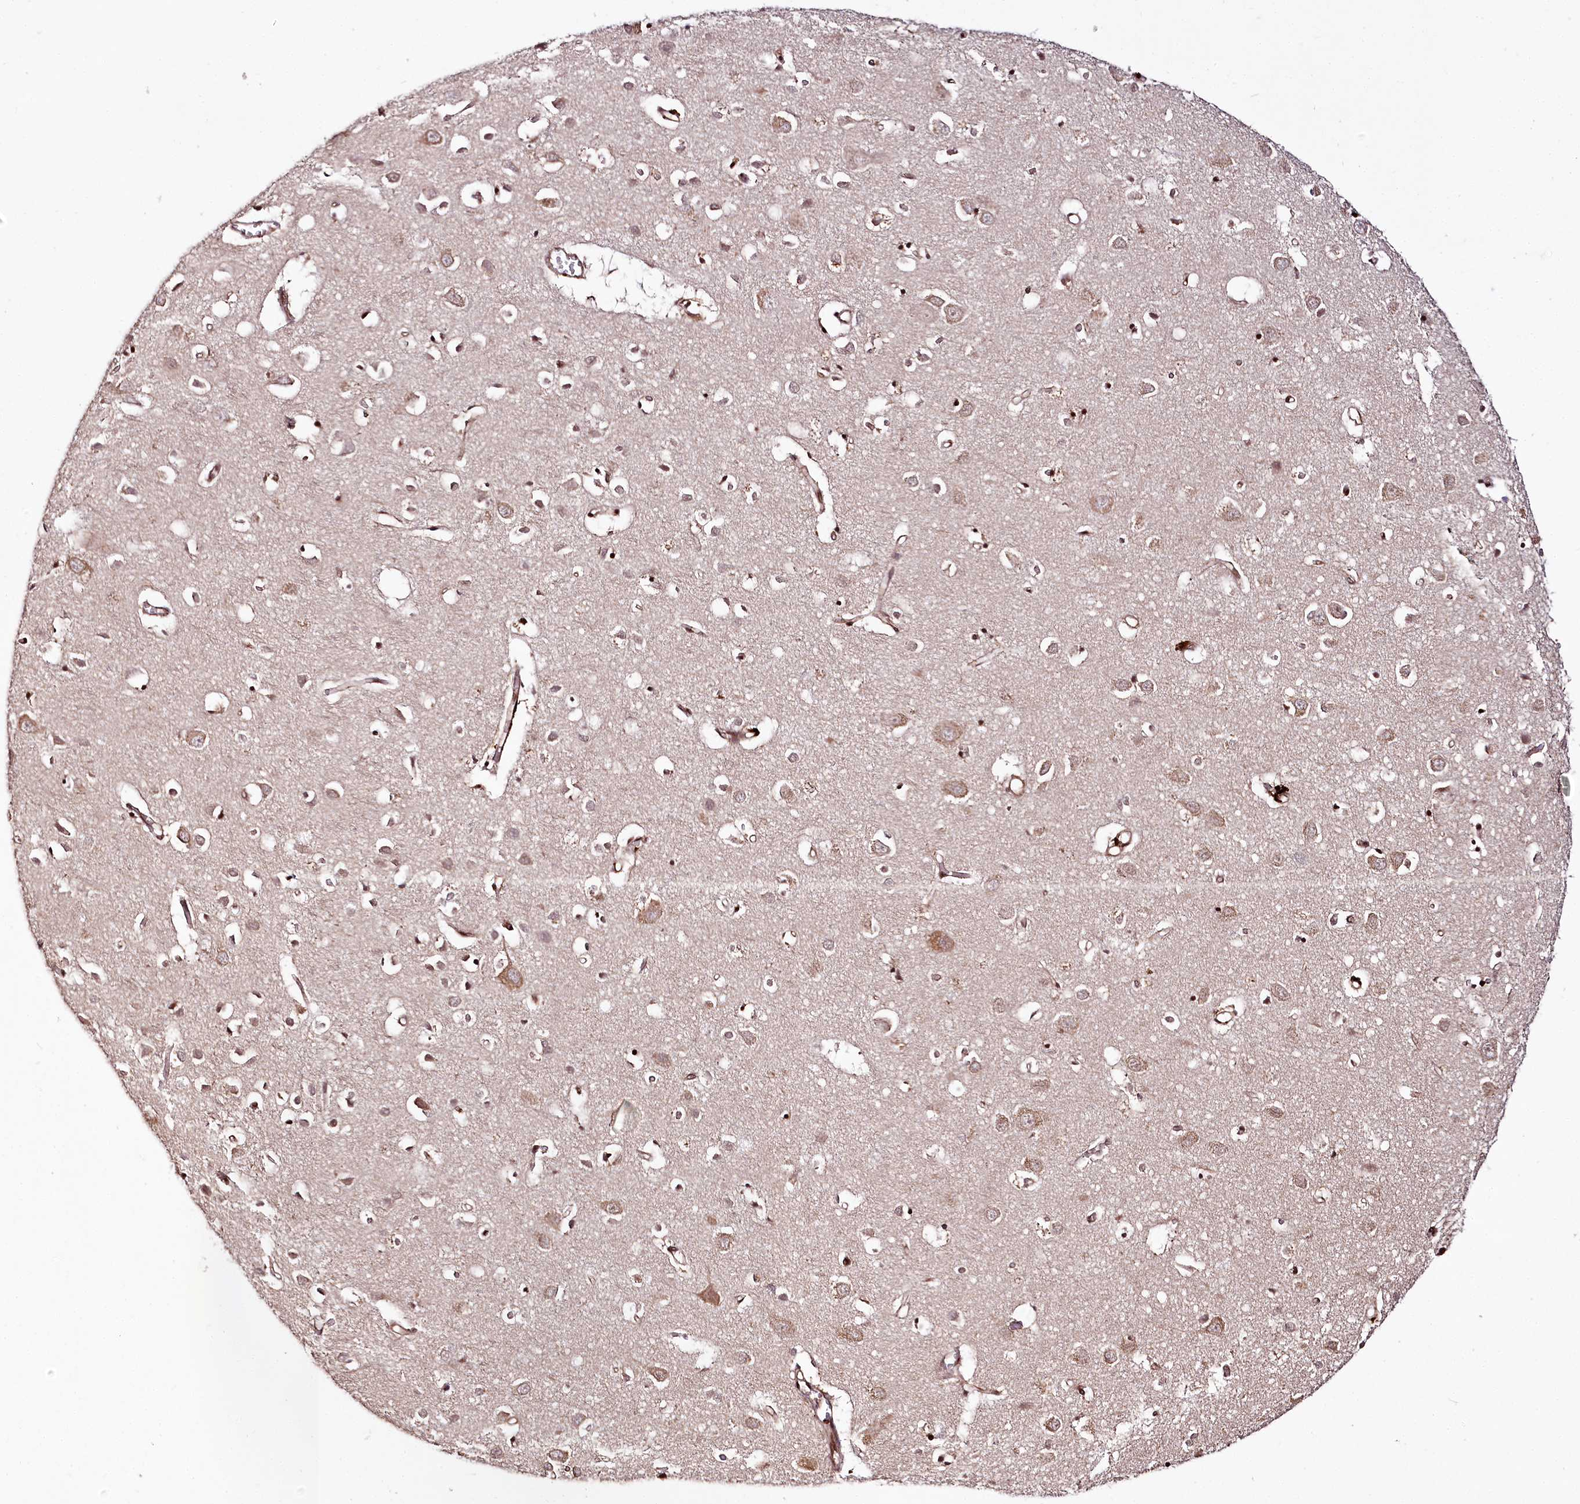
{"staining": {"intensity": "moderate", "quantity": ">75%", "location": "cytoplasmic/membranous"}, "tissue": "cerebral cortex", "cell_type": "Endothelial cells", "image_type": "normal", "snomed": [{"axis": "morphology", "description": "Normal tissue, NOS"}, {"axis": "topography", "description": "Cerebral cortex"}], "caption": "Approximately >75% of endothelial cells in unremarkable cerebral cortex show moderate cytoplasmic/membranous protein expression as visualized by brown immunohistochemical staining.", "gene": "HOXC8", "patient": {"sex": "female", "age": 64}}